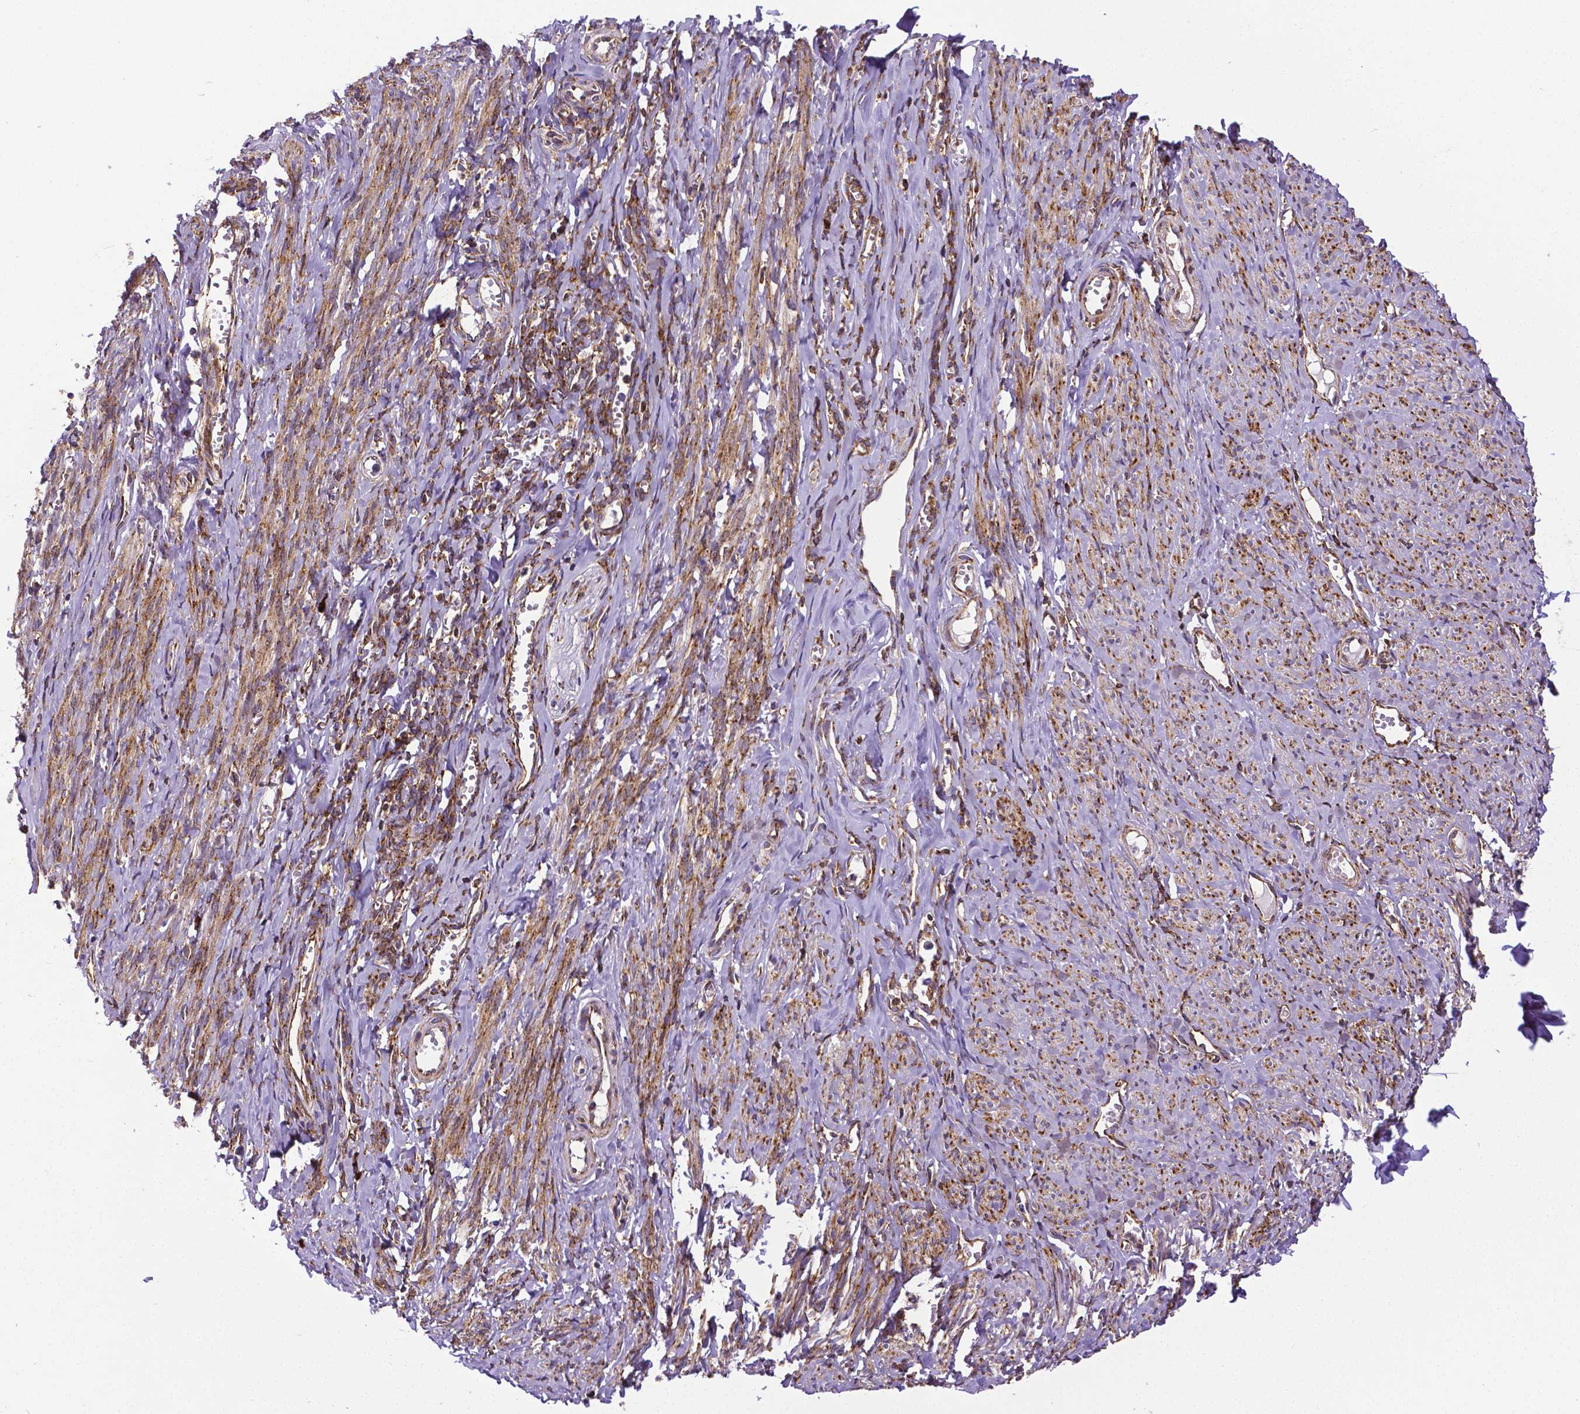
{"staining": {"intensity": "strong", "quantity": ">75%", "location": "cytoplasmic/membranous"}, "tissue": "smooth muscle", "cell_type": "Smooth muscle cells", "image_type": "normal", "snomed": [{"axis": "morphology", "description": "Normal tissue, NOS"}, {"axis": "topography", "description": "Smooth muscle"}], "caption": "DAB (3,3'-diaminobenzidine) immunohistochemical staining of benign human smooth muscle demonstrates strong cytoplasmic/membranous protein staining in about >75% of smooth muscle cells. The staining is performed using DAB brown chromogen to label protein expression. The nuclei are counter-stained blue using hematoxylin.", "gene": "MTDH", "patient": {"sex": "female", "age": 65}}